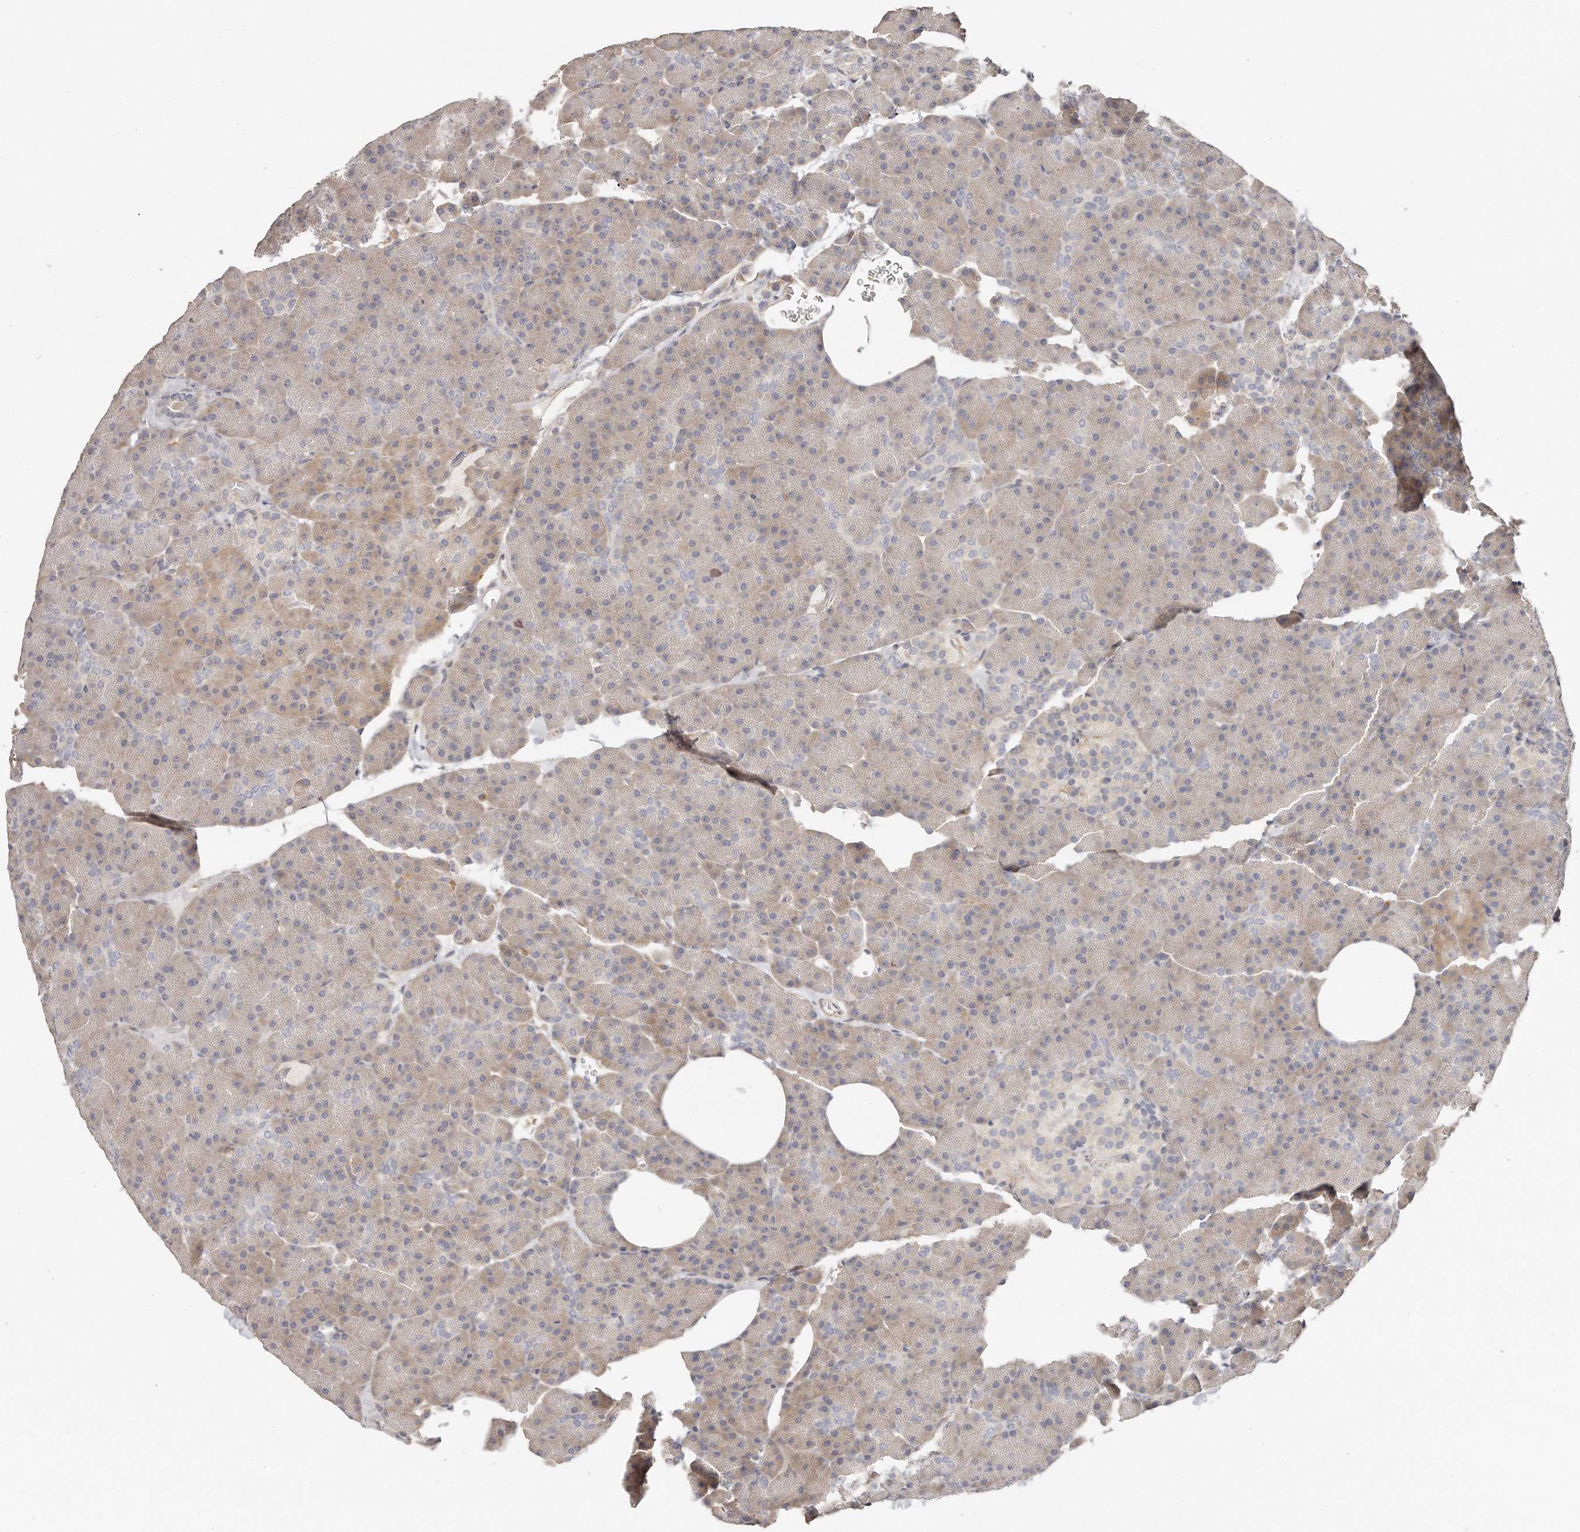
{"staining": {"intensity": "weak", "quantity": "25%-75%", "location": "cytoplasmic/membranous"}, "tissue": "pancreas", "cell_type": "Exocrine glandular cells", "image_type": "normal", "snomed": [{"axis": "morphology", "description": "Normal tissue, NOS"}, {"axis": "morphology", "description": "Carcinoid, malignant, NOS"}, {"axis": "topography", "description": "Pancreas"}], "caption": "IHC of normal pancreas displays low levels of weak cytoplasmic/membranous expression in approximately 25%-75% of exocrine glandular cells.", "gene": "TTLL4", "patient": {"sex": "female", "age": 35}}